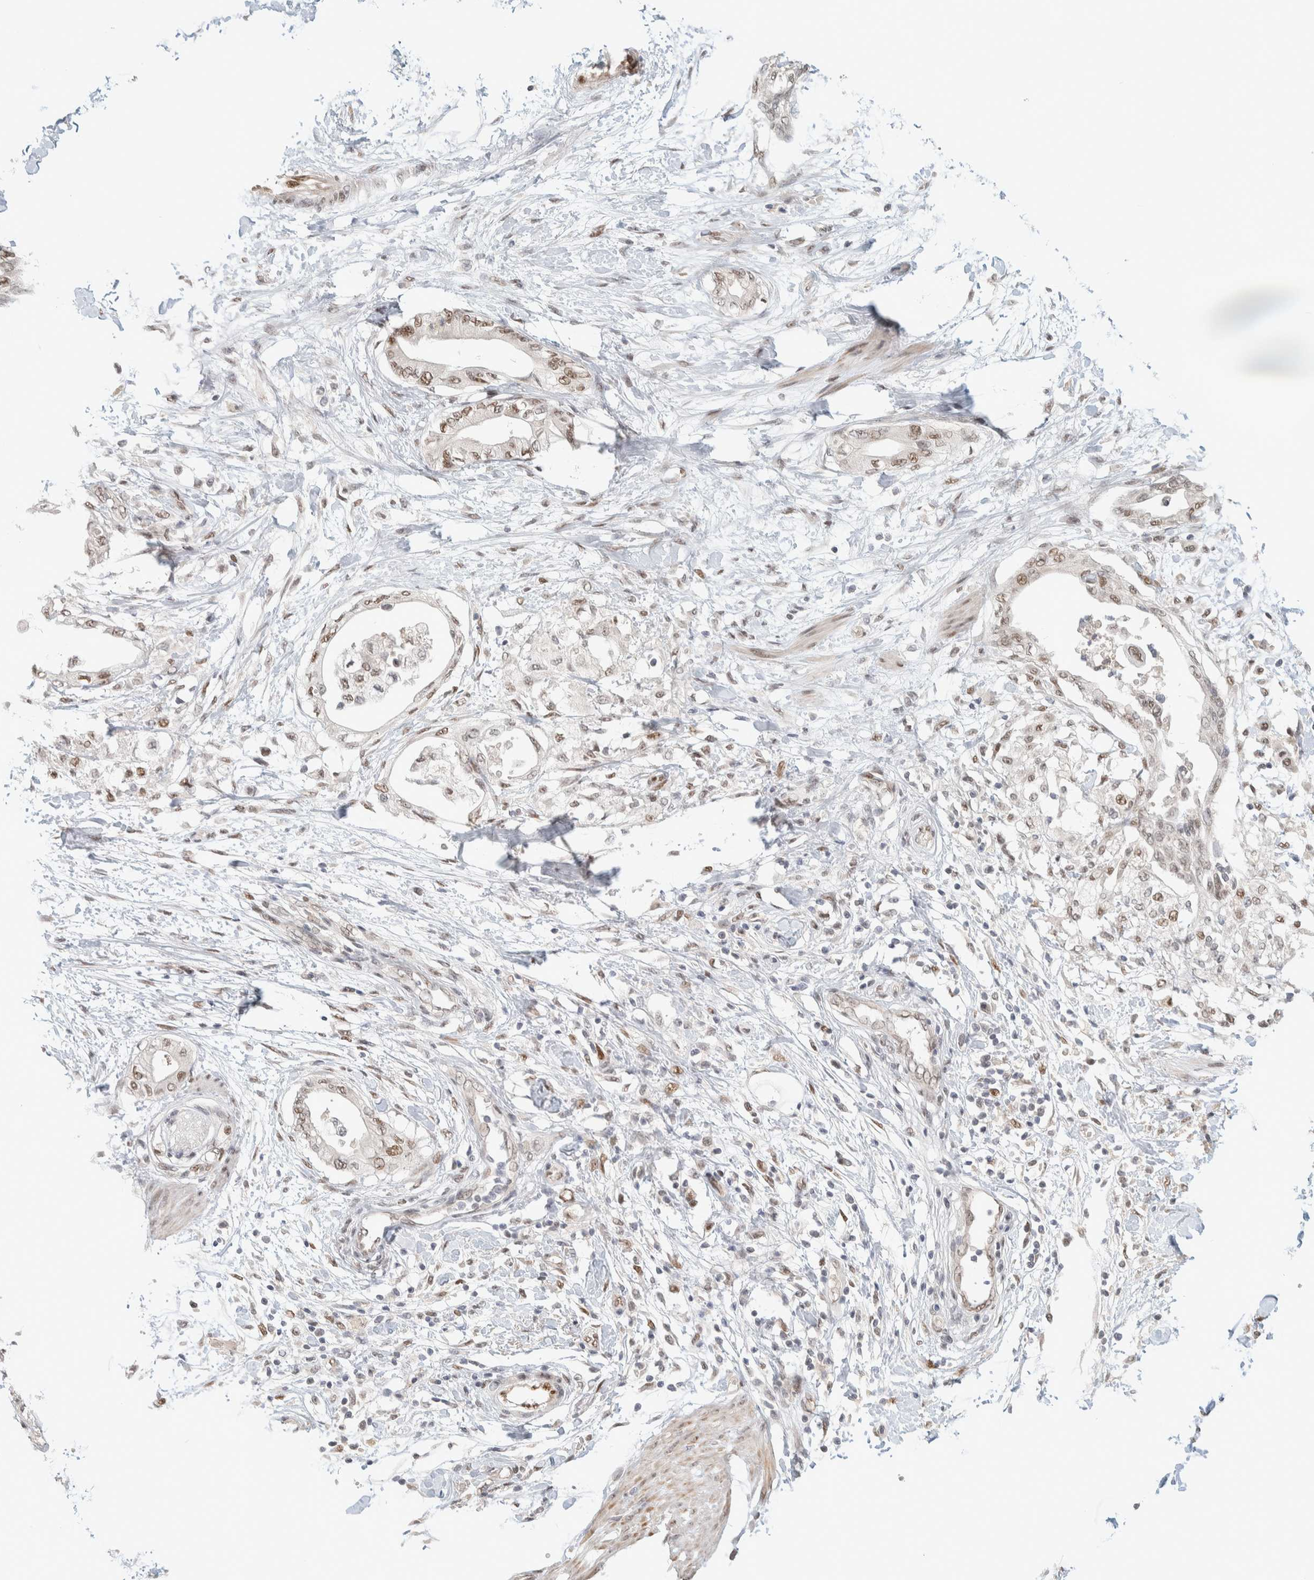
{"staining": {"intensity": "moderate", "quantity": ">75%", "location": "nuclear"}, "tissue": "pancreatic cancer", "cell_type": "Tumor cells", "image_type": "cancer", "snomed": [{"axis": "morphology", "description": "Normal tissue, NOS"}, {"axis": "morphology", "description": "Adenocarcinoma, NOS"}, {"axis": "topography", "description": "Pancreas"}, {"axis": "topography", "description": "Duodenum"}], "caption": "Adenocarcinoma (pancreatic) tissue reveals moderate nuclear staining in approximately >75% of tumor cells, visualized by immunohistochemistry. Immunohistochemistry (ihc) stains the protein in brown and the nuclei are stained blue.", "gene": "PUS7", "patient": {"sex": "female", "age": 60}}